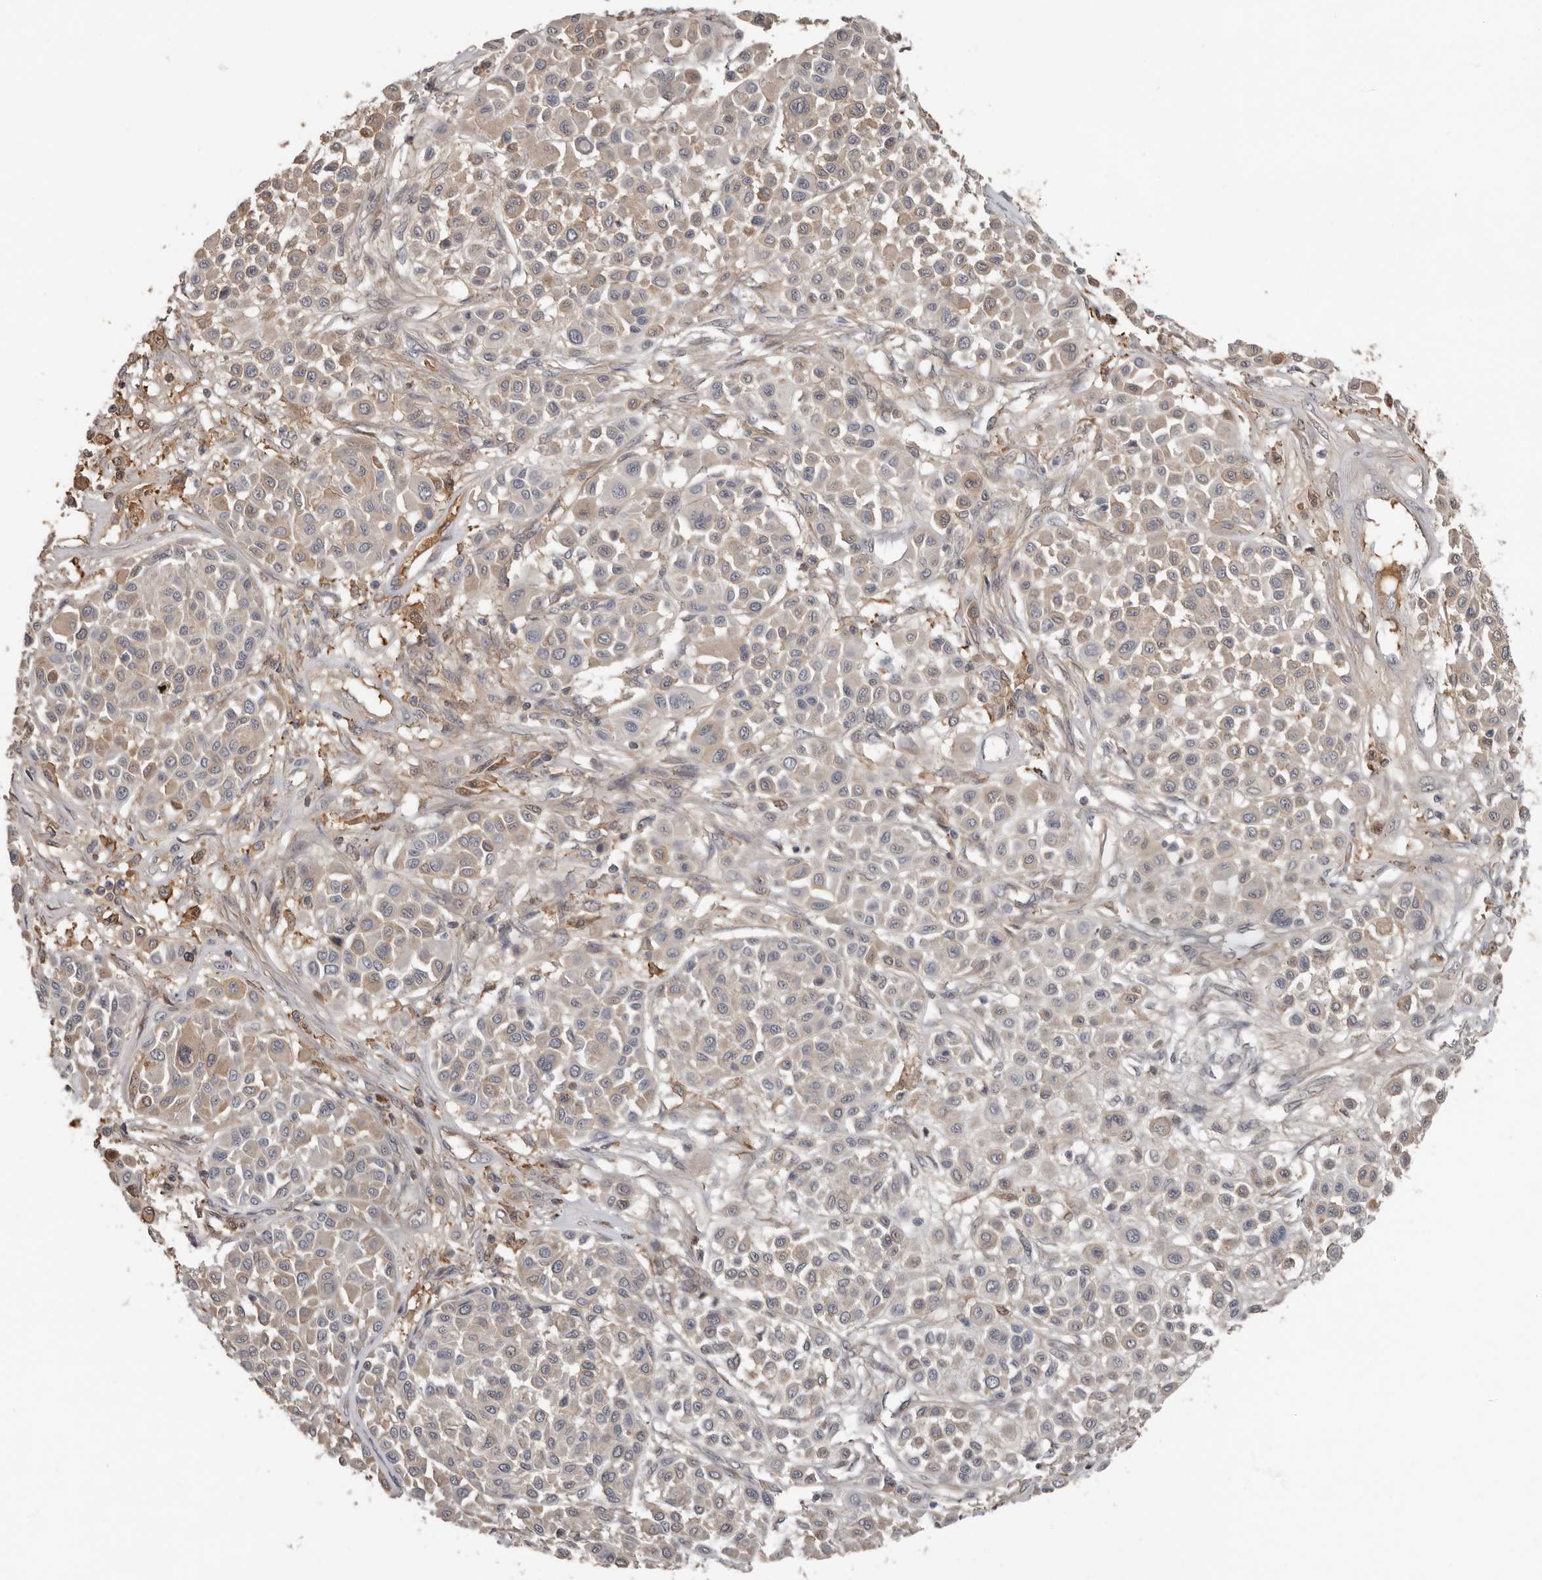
{"staining": {"intensity": "weak", "quantity": "25%-75%", "location": "cytoplasmic/membranous"}, "tissue": "melanoma", "cell_type": "Tumor cells", "image_type": "cancer", "snomed": [{"axis": "morphology", "description": "Malignant melanoma, Metastatic site"}, {"axis": "topography", "description": "Soft tissue"}], "caption": "High-power microscopy captured an IHC micrograph of melanoma, revealing weak cytoplasmic/membranous positivity in approximately 25%-75% of tumor cells. (Brightfield microscopy of DAB IHC at high magnification).", "gene": "LRGUK", "patient": {"sex": "male", "age": 41}}